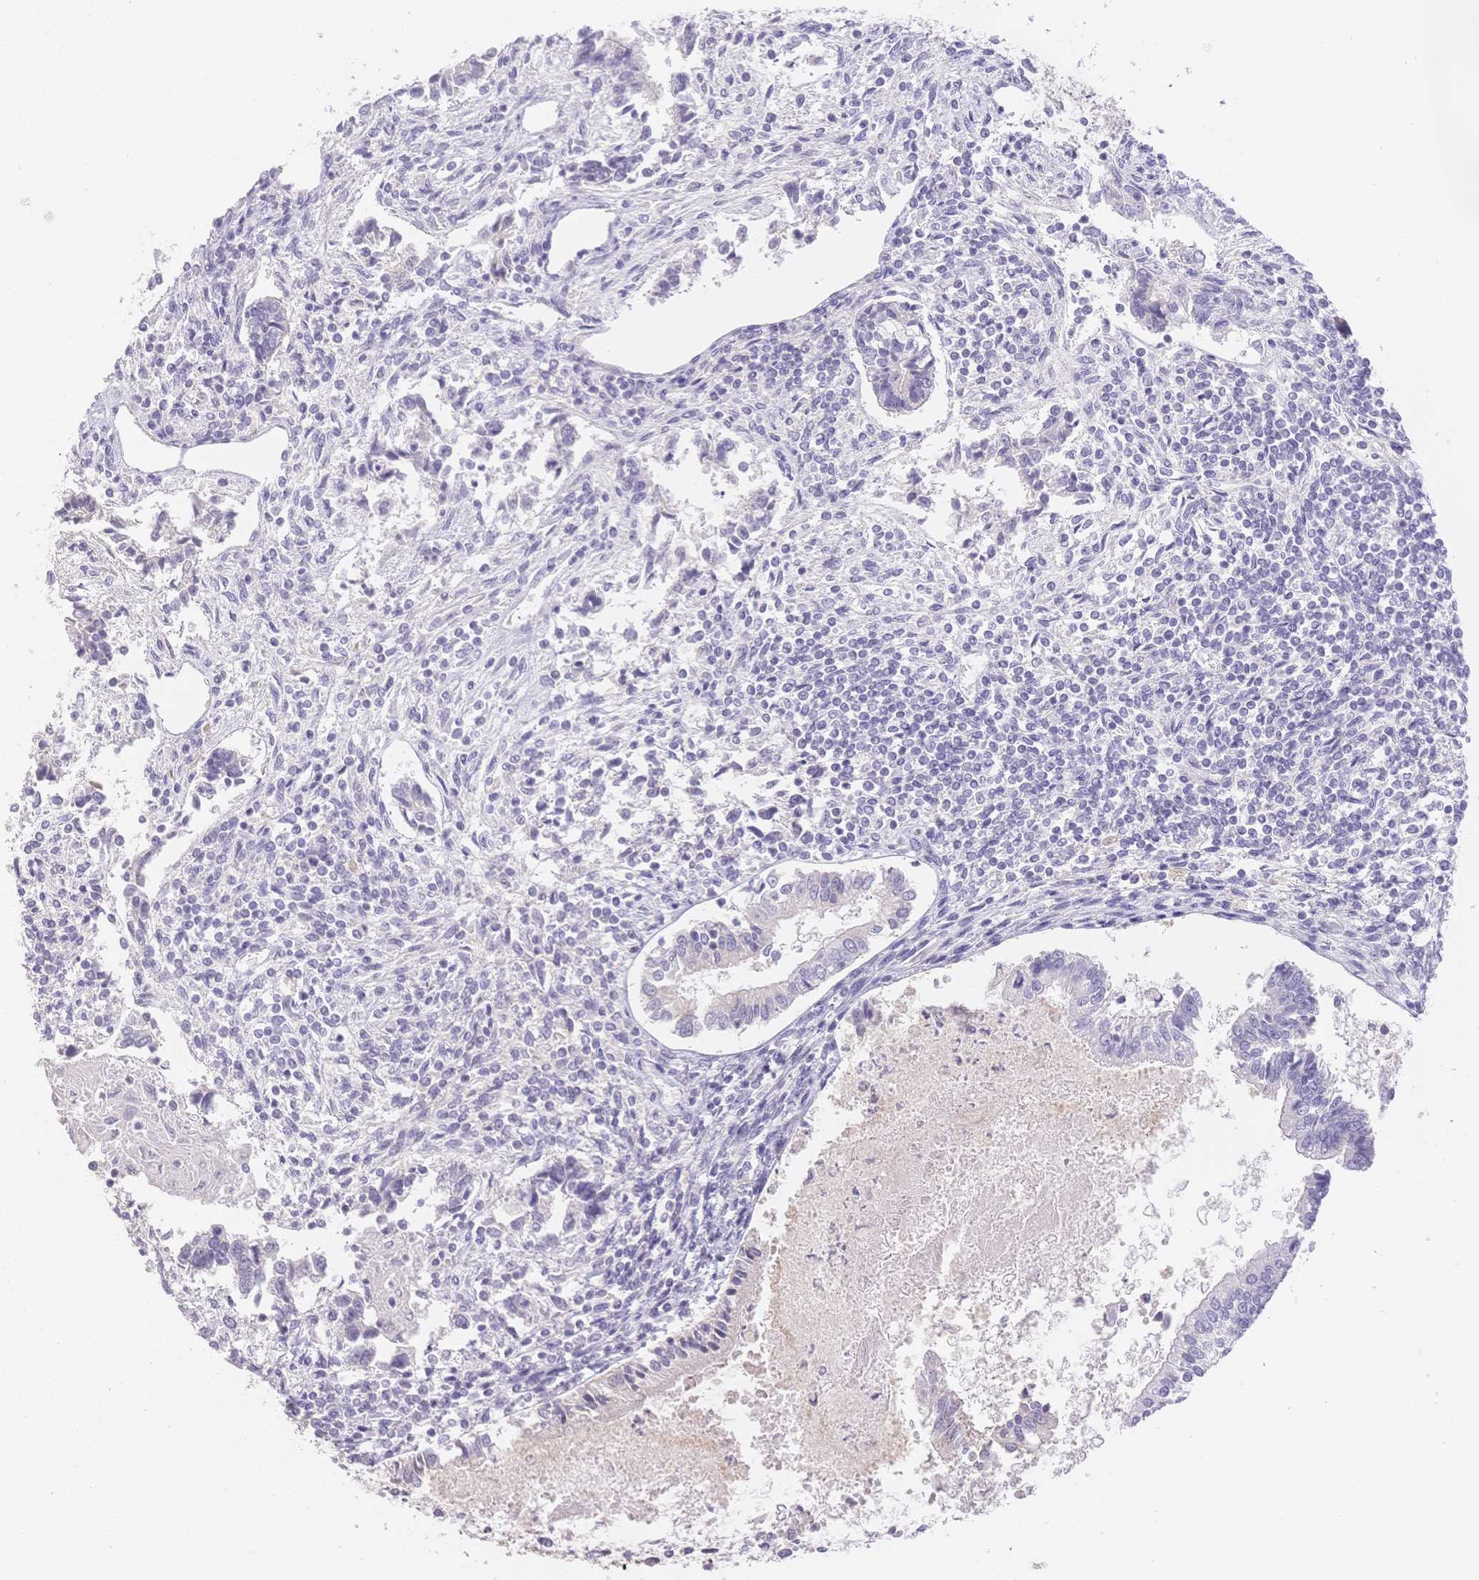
{"staining": {"intensity": "negative", "quantity": "none", "location": "none"}, "tissue": "testis cancer", "cell_type": "Tumor cells", "image_type": "cancer", "snomed": [{"axis": "morphology", "description": "Carcinoma, Embryonal, NOS"}, {"axis": "topography", "description": "Testis"}], "caption": "High power microscopy image of an IHC photomicrograph of testis embryonal carcinoma, revealing no significant positivity in tumor cells.", "gene": "SUV39H2", "patient": {"sex": "male", "age": 37}}